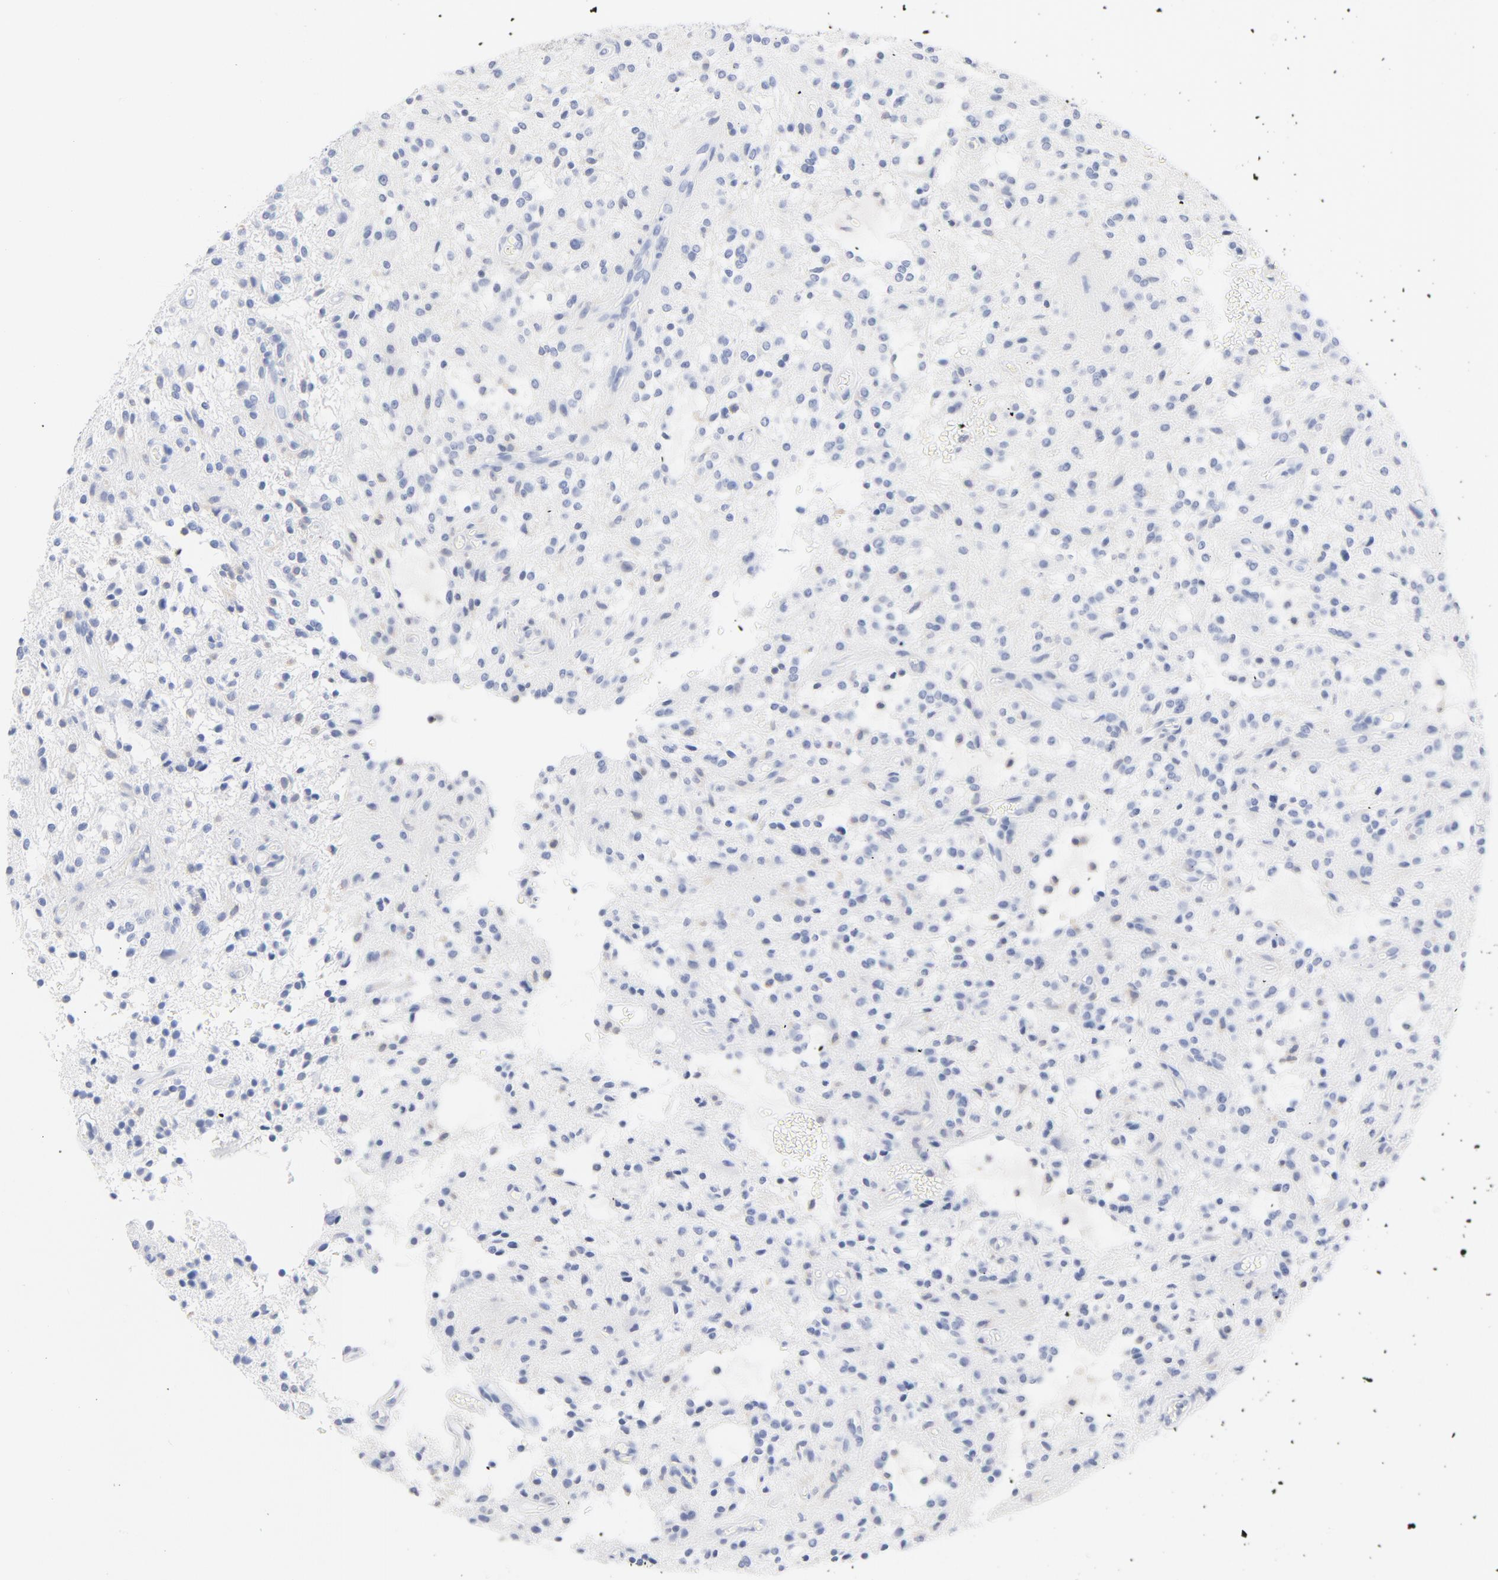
{"staining": {"intensity": "negative", "quantity": "none", "location": "none"}, "tissue": "glioma", "cell_type": "Tumor cells", "image_type": "cancer", "snomed": [{"axis": "morphology", "description": "Glioma, malignant, NOS"}, {"axis": "topography", "description": "Cerebellum"}], "caption": "Immunohistochemistry (IHC) photomicrograph of neoplastic tissue: glioma stained with DAB (3,3'-diaminobenzidine) exhibits no significant protein expression in tumor cells.", "gene": "CDC20", "patient": {"sex": "female", "age": 10}}